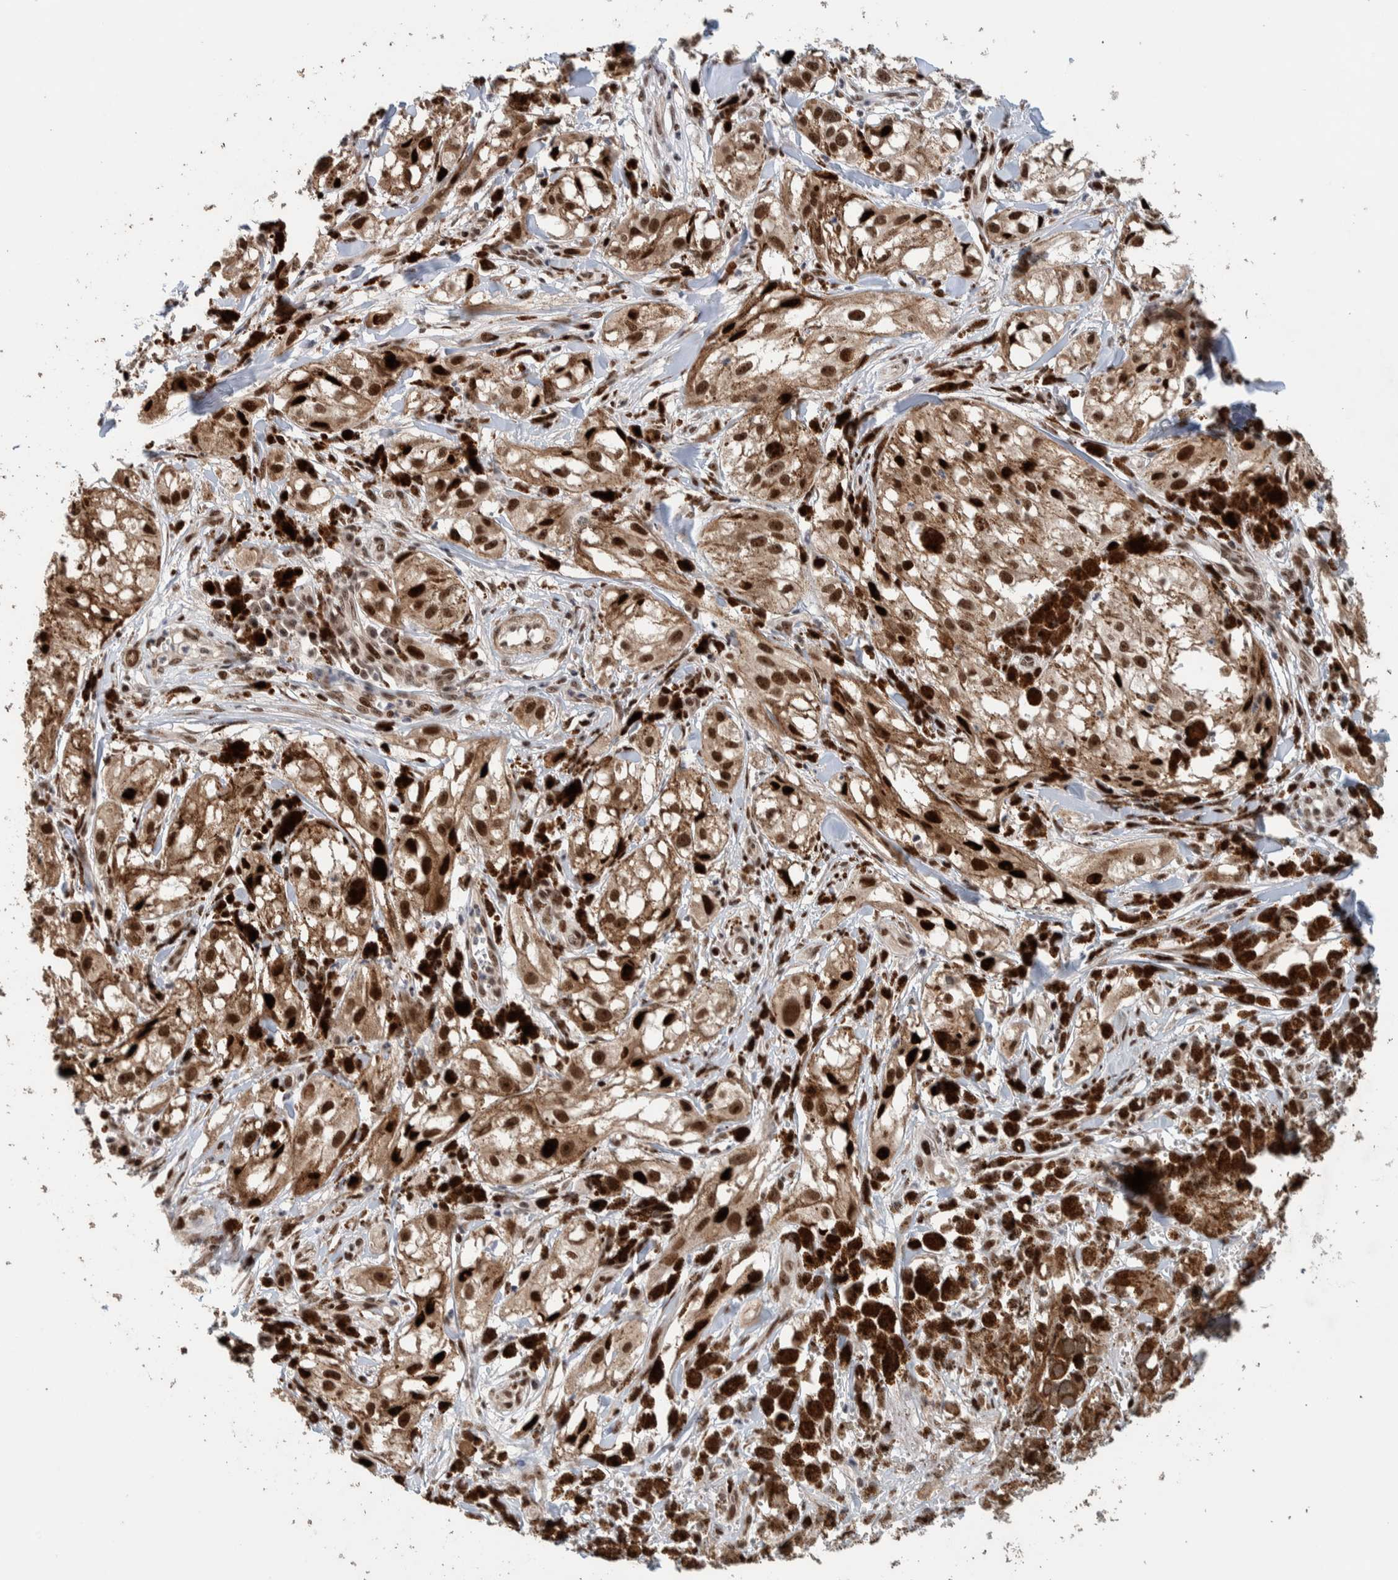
{"staining": {"intensity": "moderate", "quantity": ">75%", "location": "nuclear"}, "tissue": "melanoma", "cell_type": "Tumor cells", "image_type": "cancer", "snomed": [{"axis": "morphology", "description": "Malignant melanoma, NOS"}, {"axis": "topography", "description": "Skin"}], "caption": "Immunohistochemistry (IHC) of melanoma reveals medium levels of moderate nuclear expression in about >75% of tumor cells. (brown staining indicates protein expression, while blue staining denotes nuclei).", "gene": "CHD4", "patient": {"sex": "male", "age": 88}}